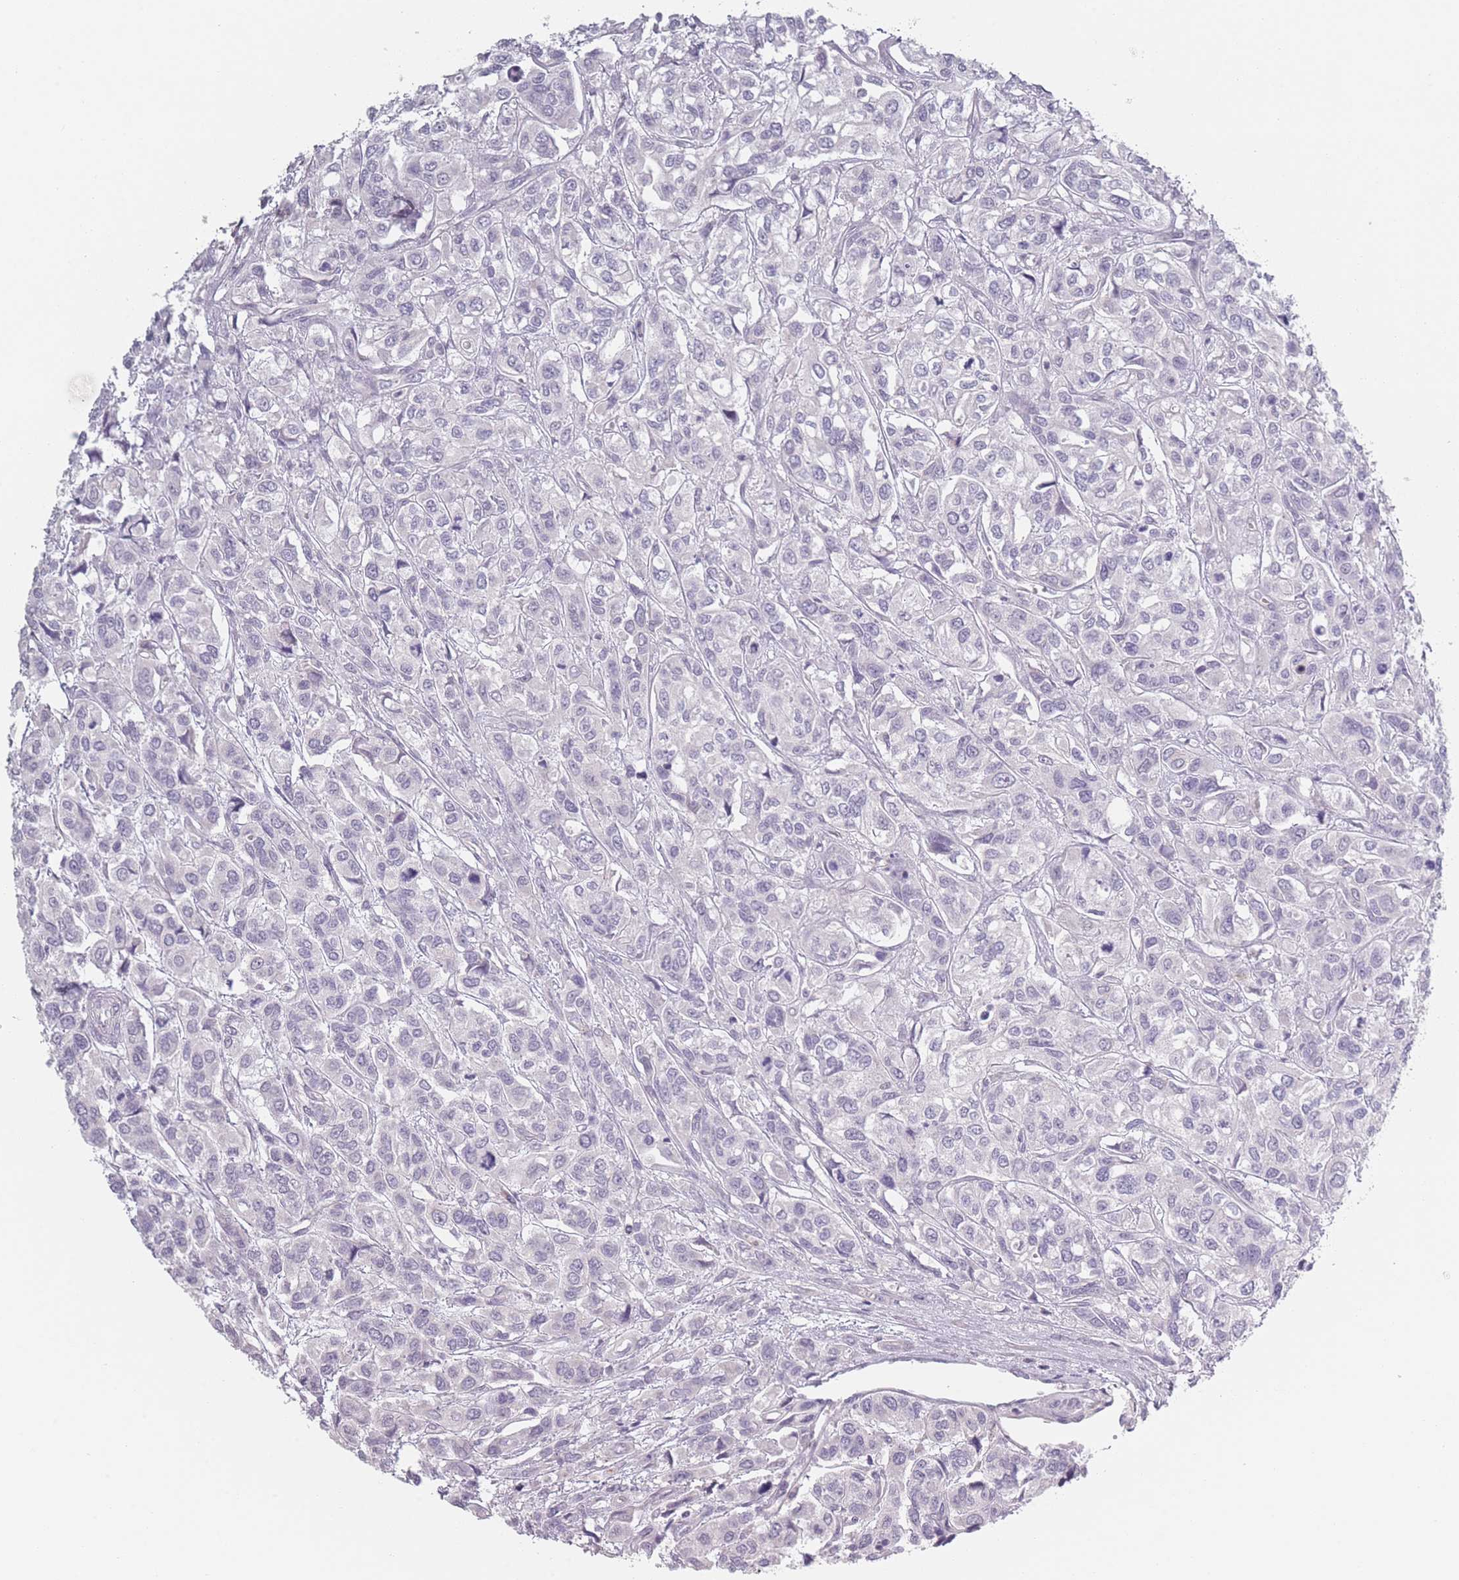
{"staining": {"intensity": "negative", "quantity": "none", "location": "none"}, "tissue": "urothelial cancer", "cell_type": "Tumor cells", "image_type": "cancer", "snomed": [{"axis": "morphology", "description": "Urothelial carcinoma, High grade"}, {"axis": "topography", "description": "Urinary bladder"}], "caption": "Immunohistochemical staining of human urothelial cancer reveals no significant positivity in tumor cells.", "gene": "RASL10B", "patient": {"sex": "male", "age": 67}}